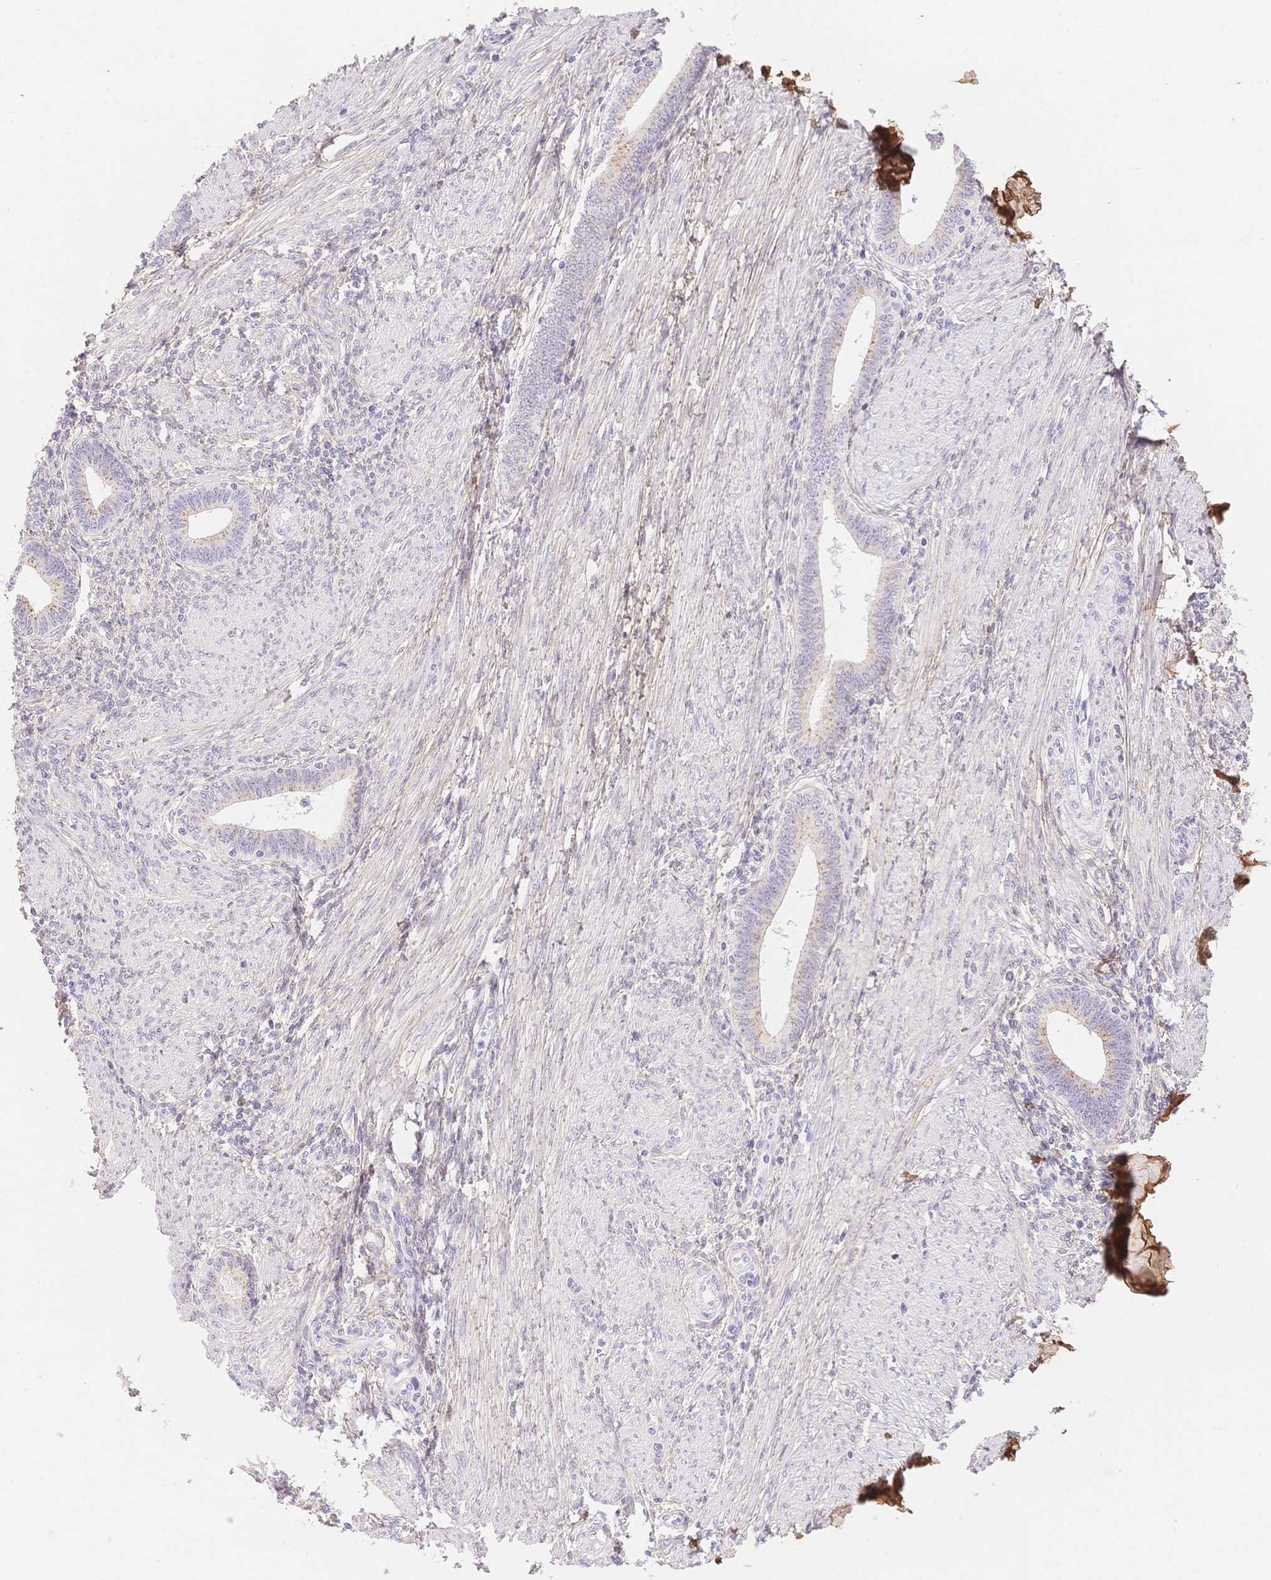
{"staining": {"intensity": "negative", "quantity": "none", "location": "none"}, "tissue": "endometrium", "cell_type": "Cells in endometrial stroma", "image_type": "normal", "snomed": [{"axis": "morphology", "description": "Normal tissue, NOS"}, {"axis": "topography", "description": "Endometrium"}], "caption": "This is a histopathology image of immunohistochemistry (IHC) staining of normal endometrium, which shows no positivity in cells in endometrial stroma. (Brightfield microscopy of DAB immunohistochemistry at high magnification).", "gene": "PDZD2", "patient": {"sex": "female", "age": 42}}